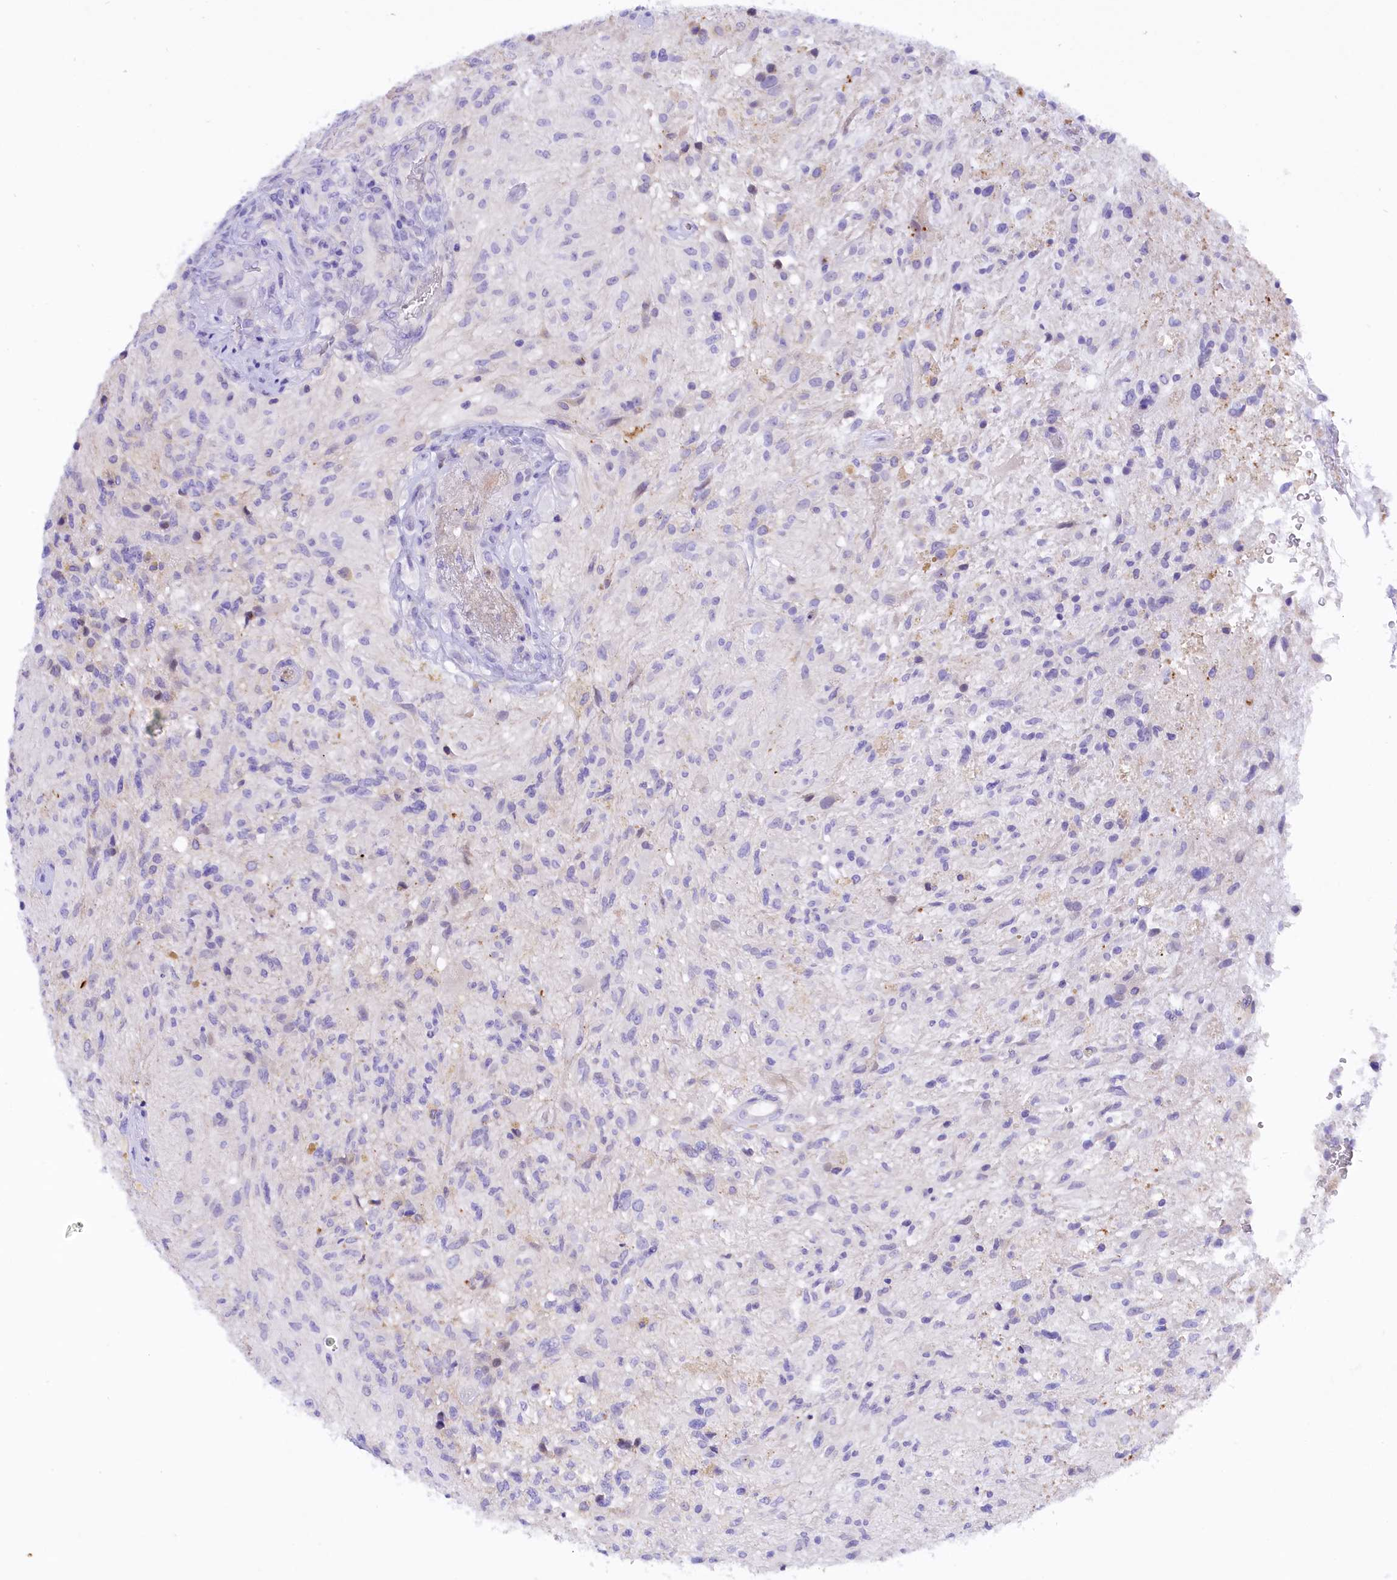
{"staining": {"intensity": "negative", "quantity": "none", "location": "none"}, "tissue": "glioma", "cell_type": "Tumor cells", "image_type": "cancer", "snomed": [{"axis": "morphology", "description": "Glioma, malignant, High grade"}, {"axis": "topography", "description": "Brain"}], "caption": "IHC of human malignant high-grade glioma demonstrates no staining in tumor cells. (DAB (3,3'-diaminobenzidine) immunohistochemistry visualized using brightfield microscopy, high magnification).", "gene": "COL6A5", "patient": {"sex": "male", "age": 56}}